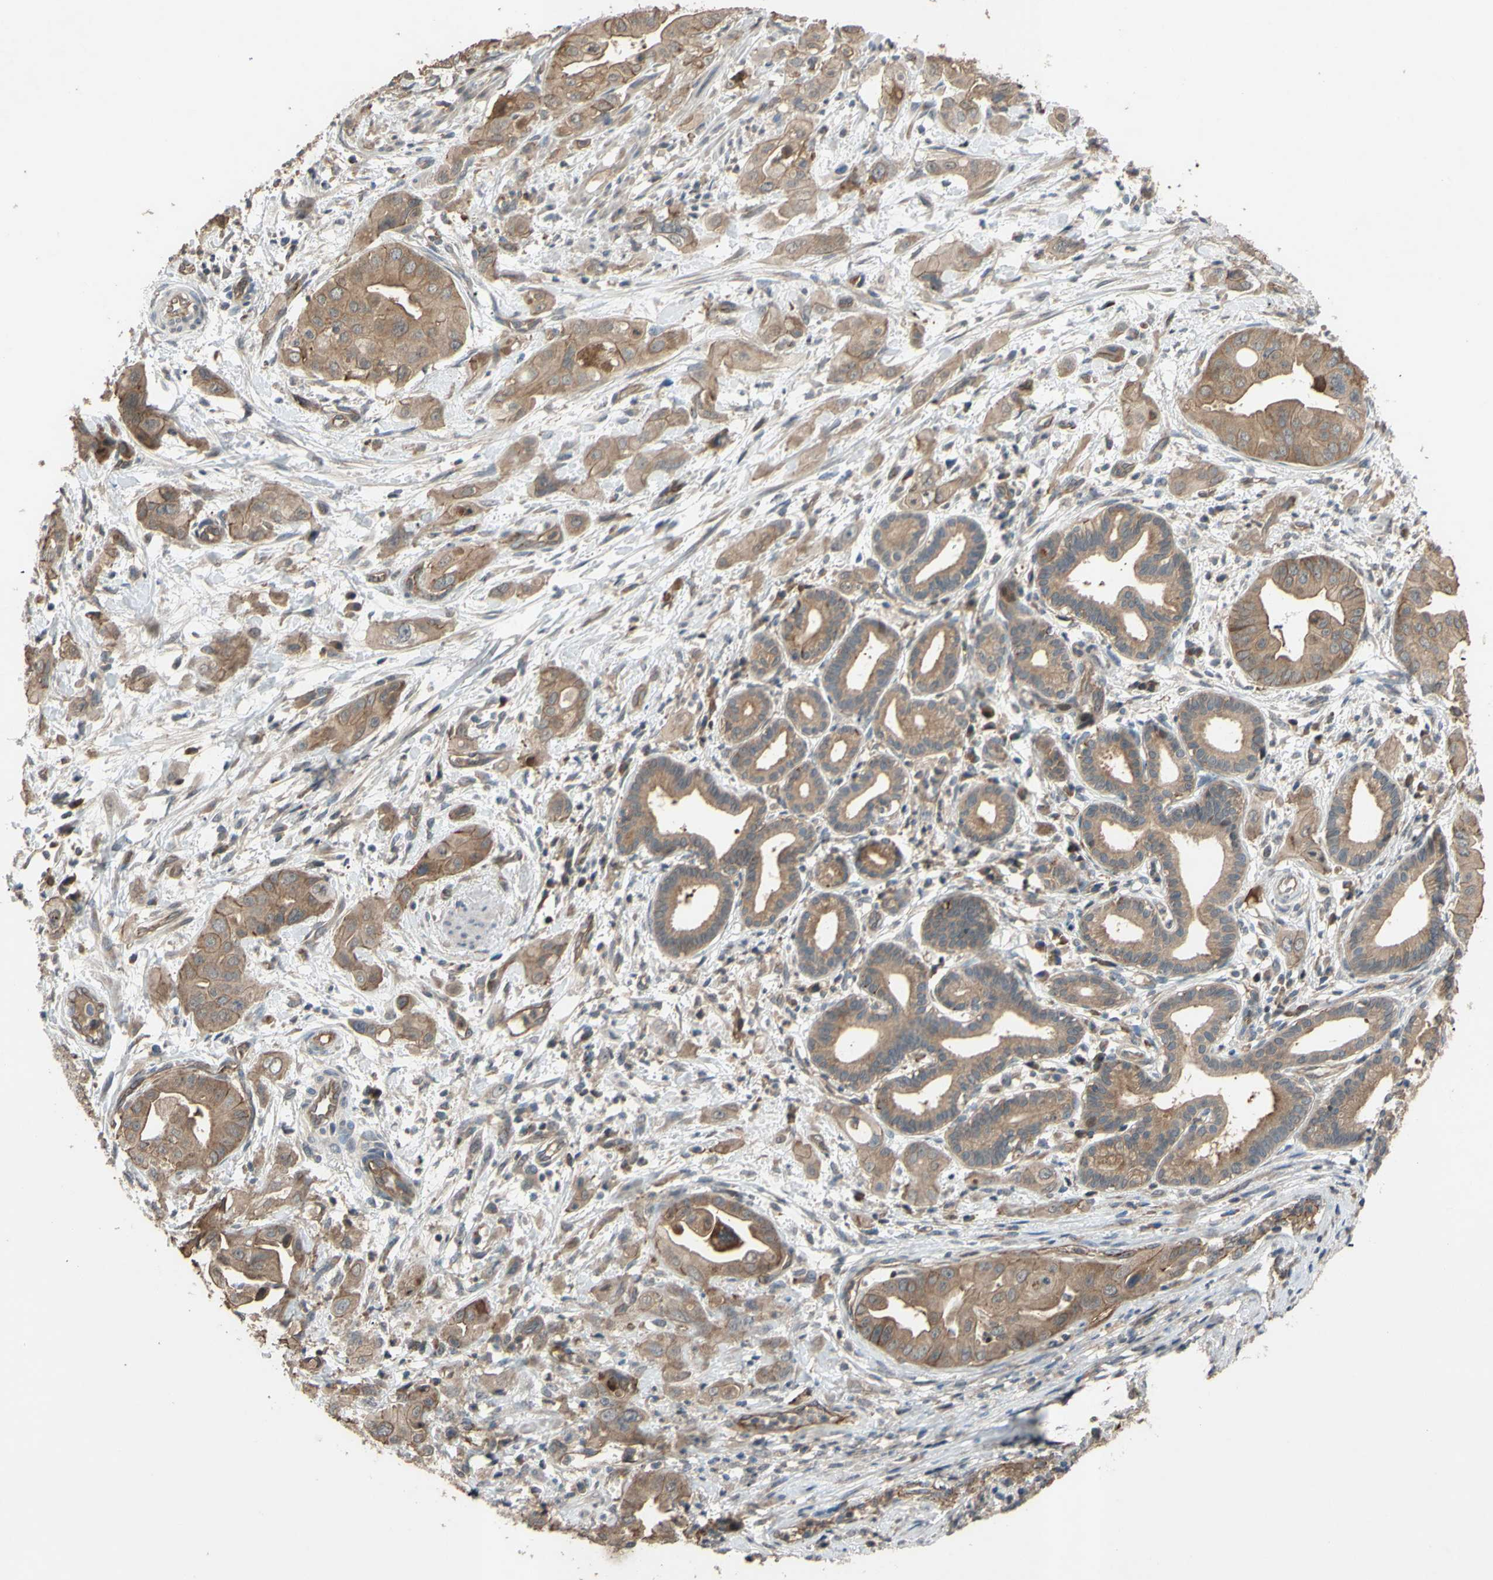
{"staining": {"intensity": "moderate", "quantity": ">75%", "location": "cytoplasmic/membranous"}, "tissue": "pancreatic cancer", "cell_type": "Tumor cells", "image_type": "cancer", "snomed": [{"axis": "morphology", "description": "Adenocarcinoma, NOS"}, {"axis": "topography", "description": "Pancreas"}], "caption": "An image of human pancreatic cancer stained for a protein reveals moderate cytoplasmic/membranous brown staining in tumor cells.", "gene": "SHROOM4", "patient": {"sex": "female", "age": 75}}